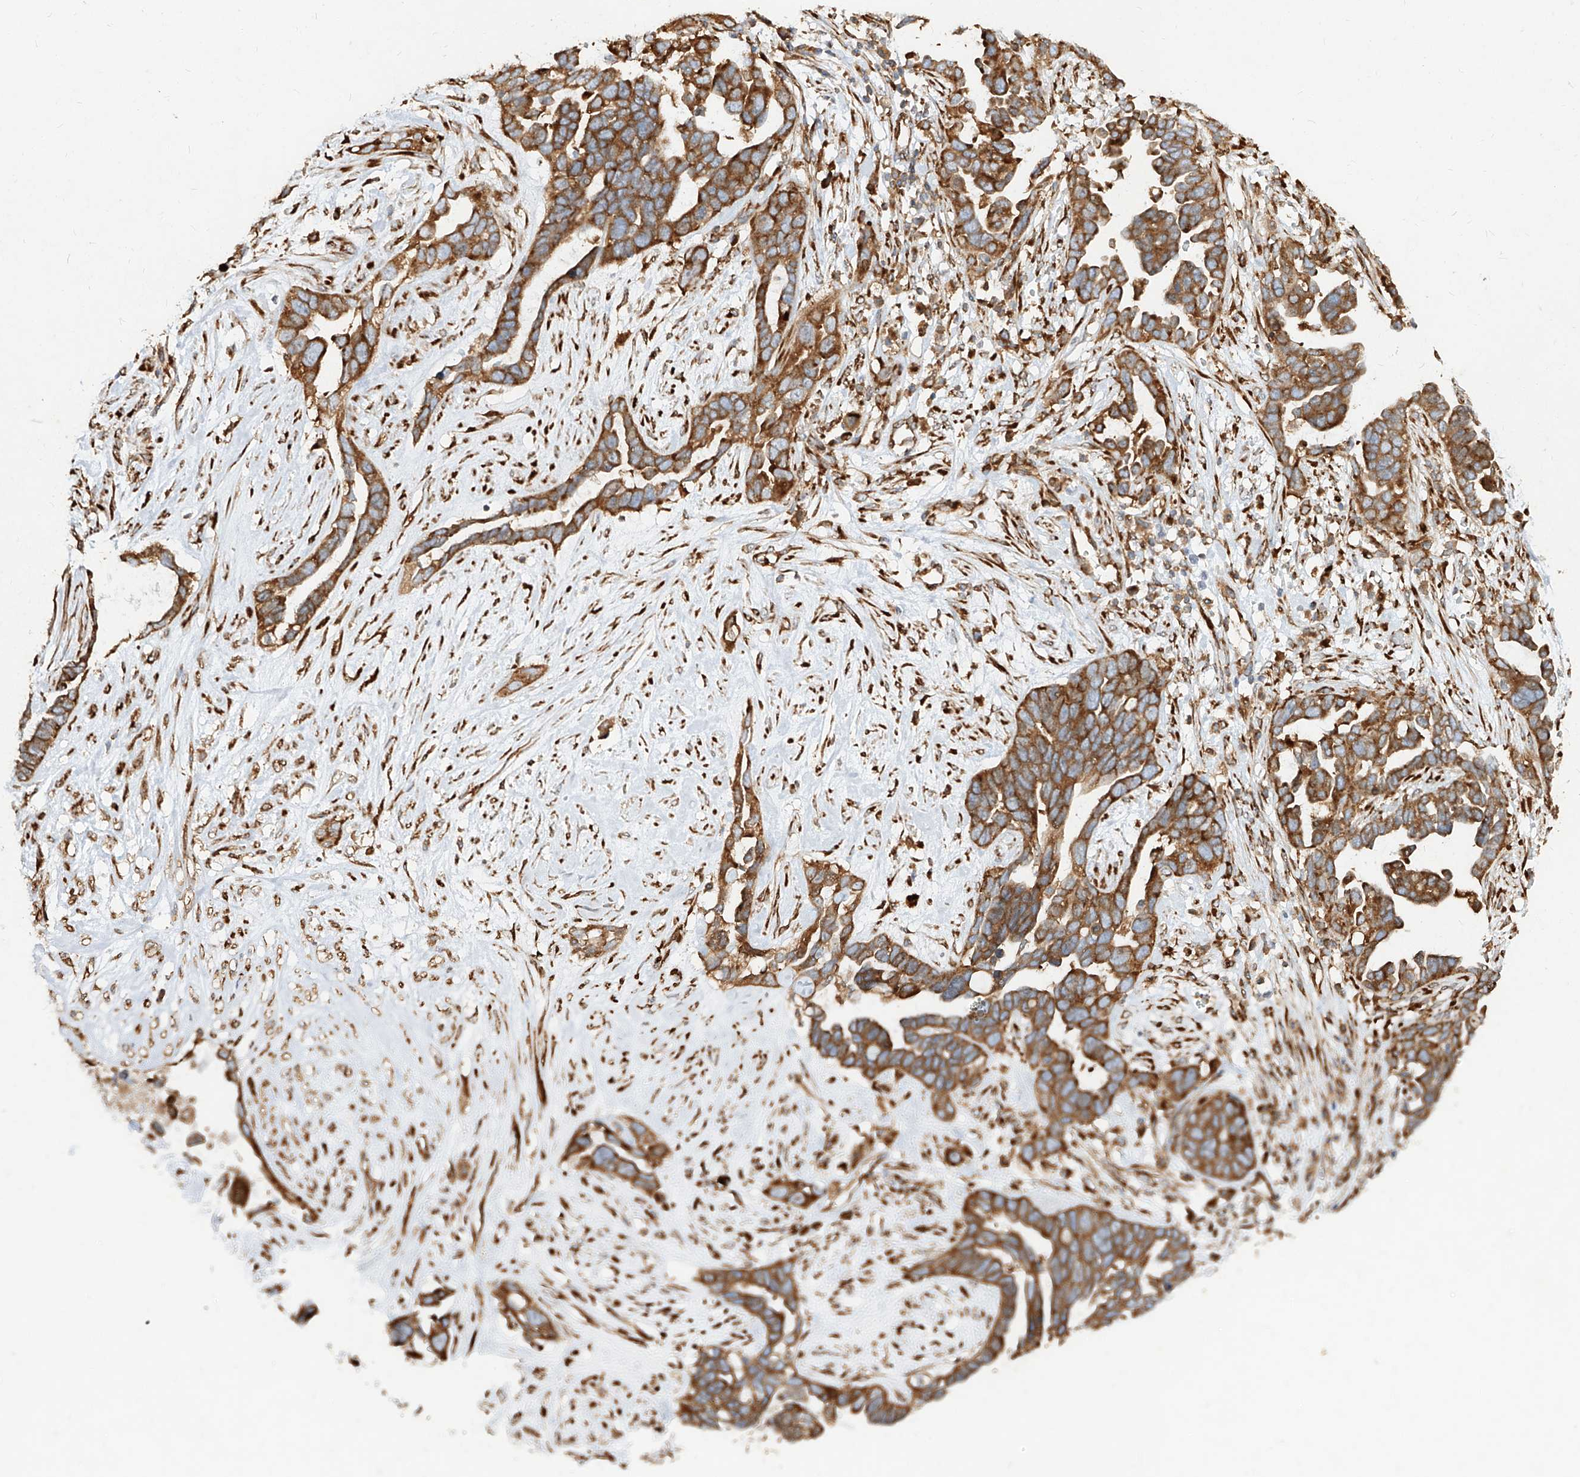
{"staining": {"intensity": "moderate", "quantity": ">75%", "location": "cytoplasmic/membranous"}, "tissue": "ovarian cancer", "cell_type": "Tumor cells", "image_type": "cancer", "snomed": [{"axis": "morphology", "description": "Cystadenocarcinoma, serous, NOS"}, {"axis": "topography", "description": "Ovary"}], "caption": "Human ovarian cancer (serous cystadenocarcinoma) stained with a brown dye exhibits moderate cytoplasmic/membranous positive expression in about >75% of tumor cells.", "gene": "RPS25", "patient": {"sex": "female", "age": 54}}